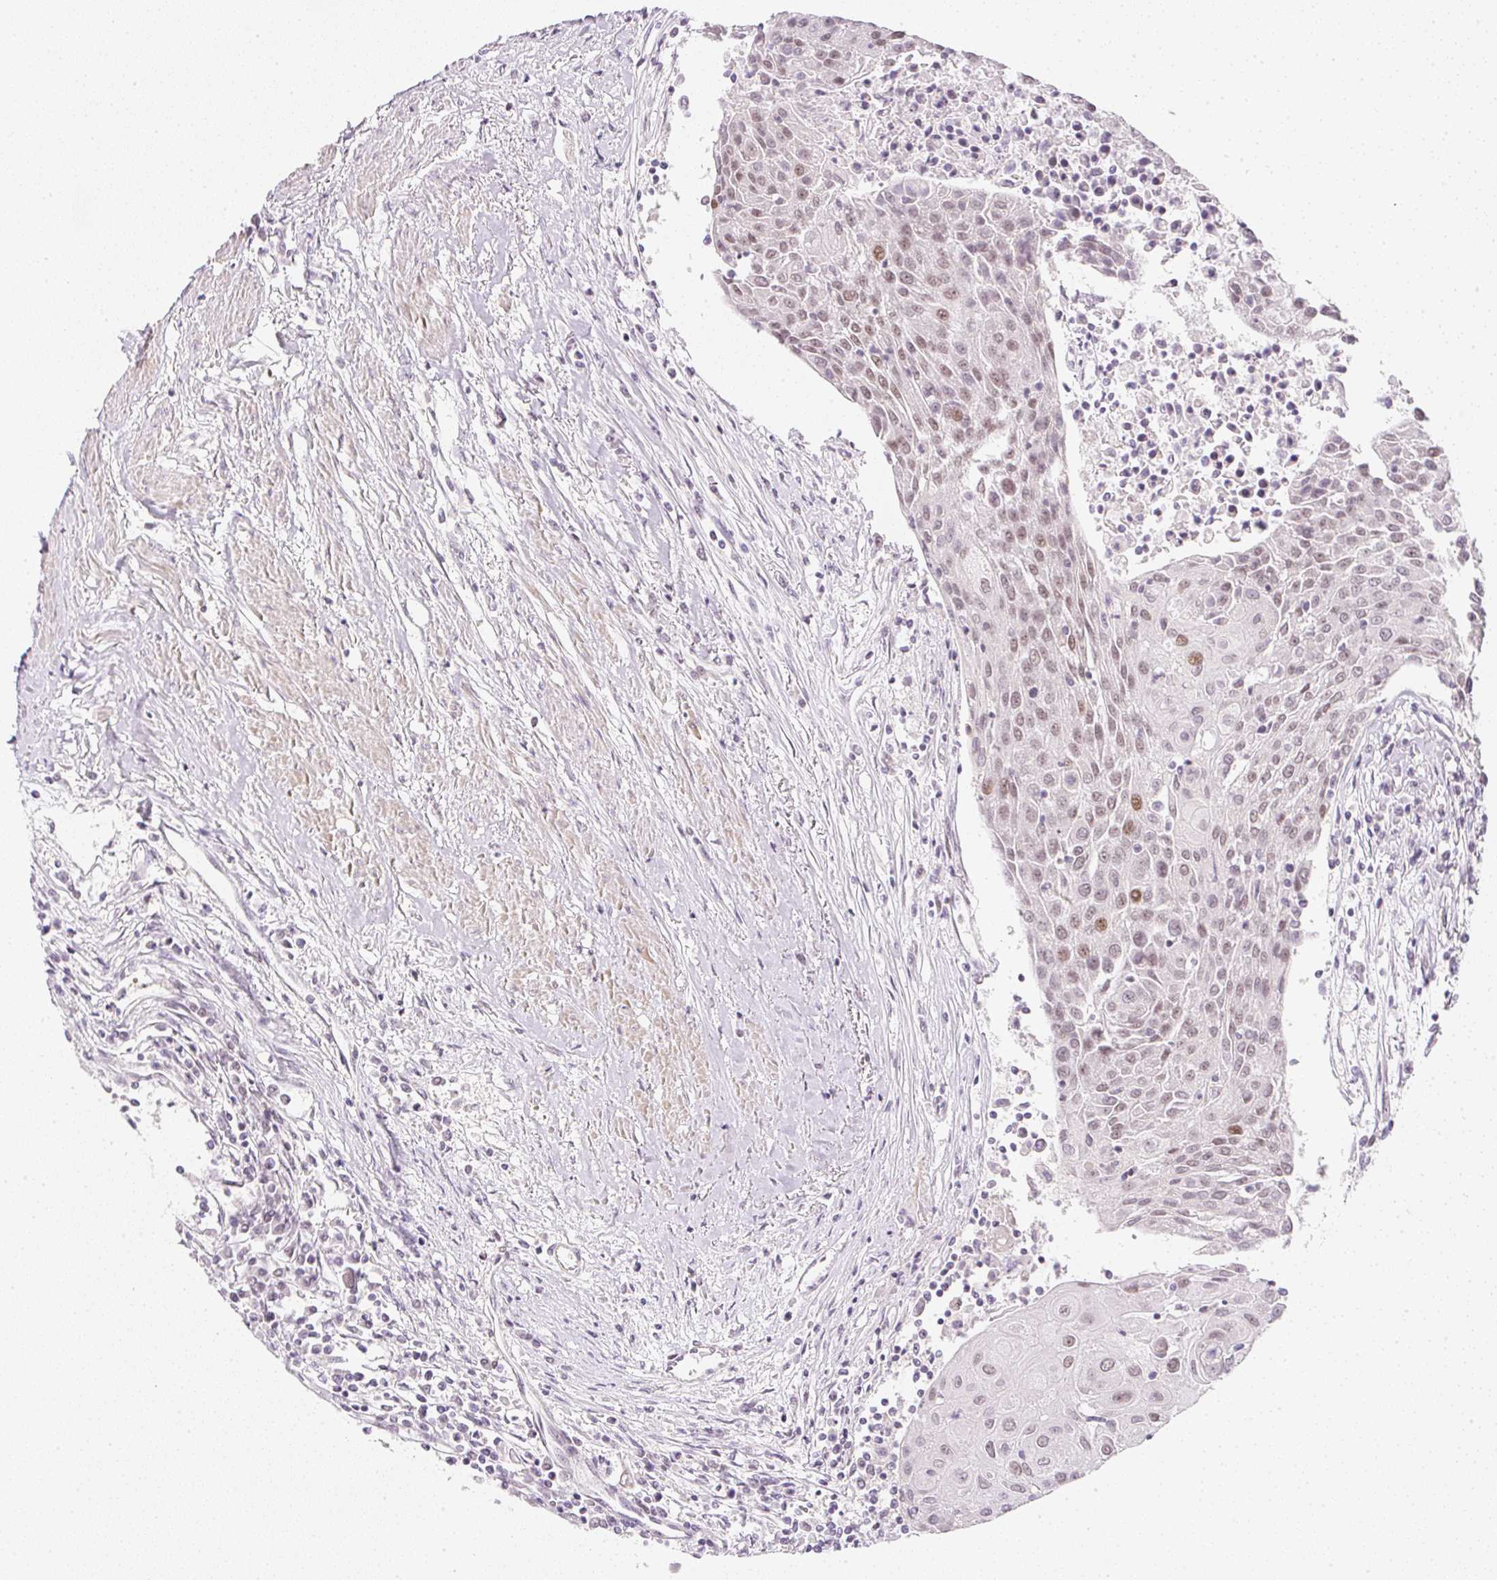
{"staining": {"intensity": "weak", "quantity": ">75%", "location": "nuclear"}, "tissue": "urothelial cancer", "cell_type": "Tumor cells", "image_type": "cancer", "snomed": [{"axis": "morphology", "description": "Urothelial carcinoma, High grade"}, {"axis": "topography", "description": "Urinary bladder"}], "caption": "High-grade urothelial carcinoma was stained to show a protein in brown. There is low levels of weak nuclear expression in approximately >75% of tumor cells.", "gene": "DPPA4", "patient": {"sex": "female", "age": 85}}